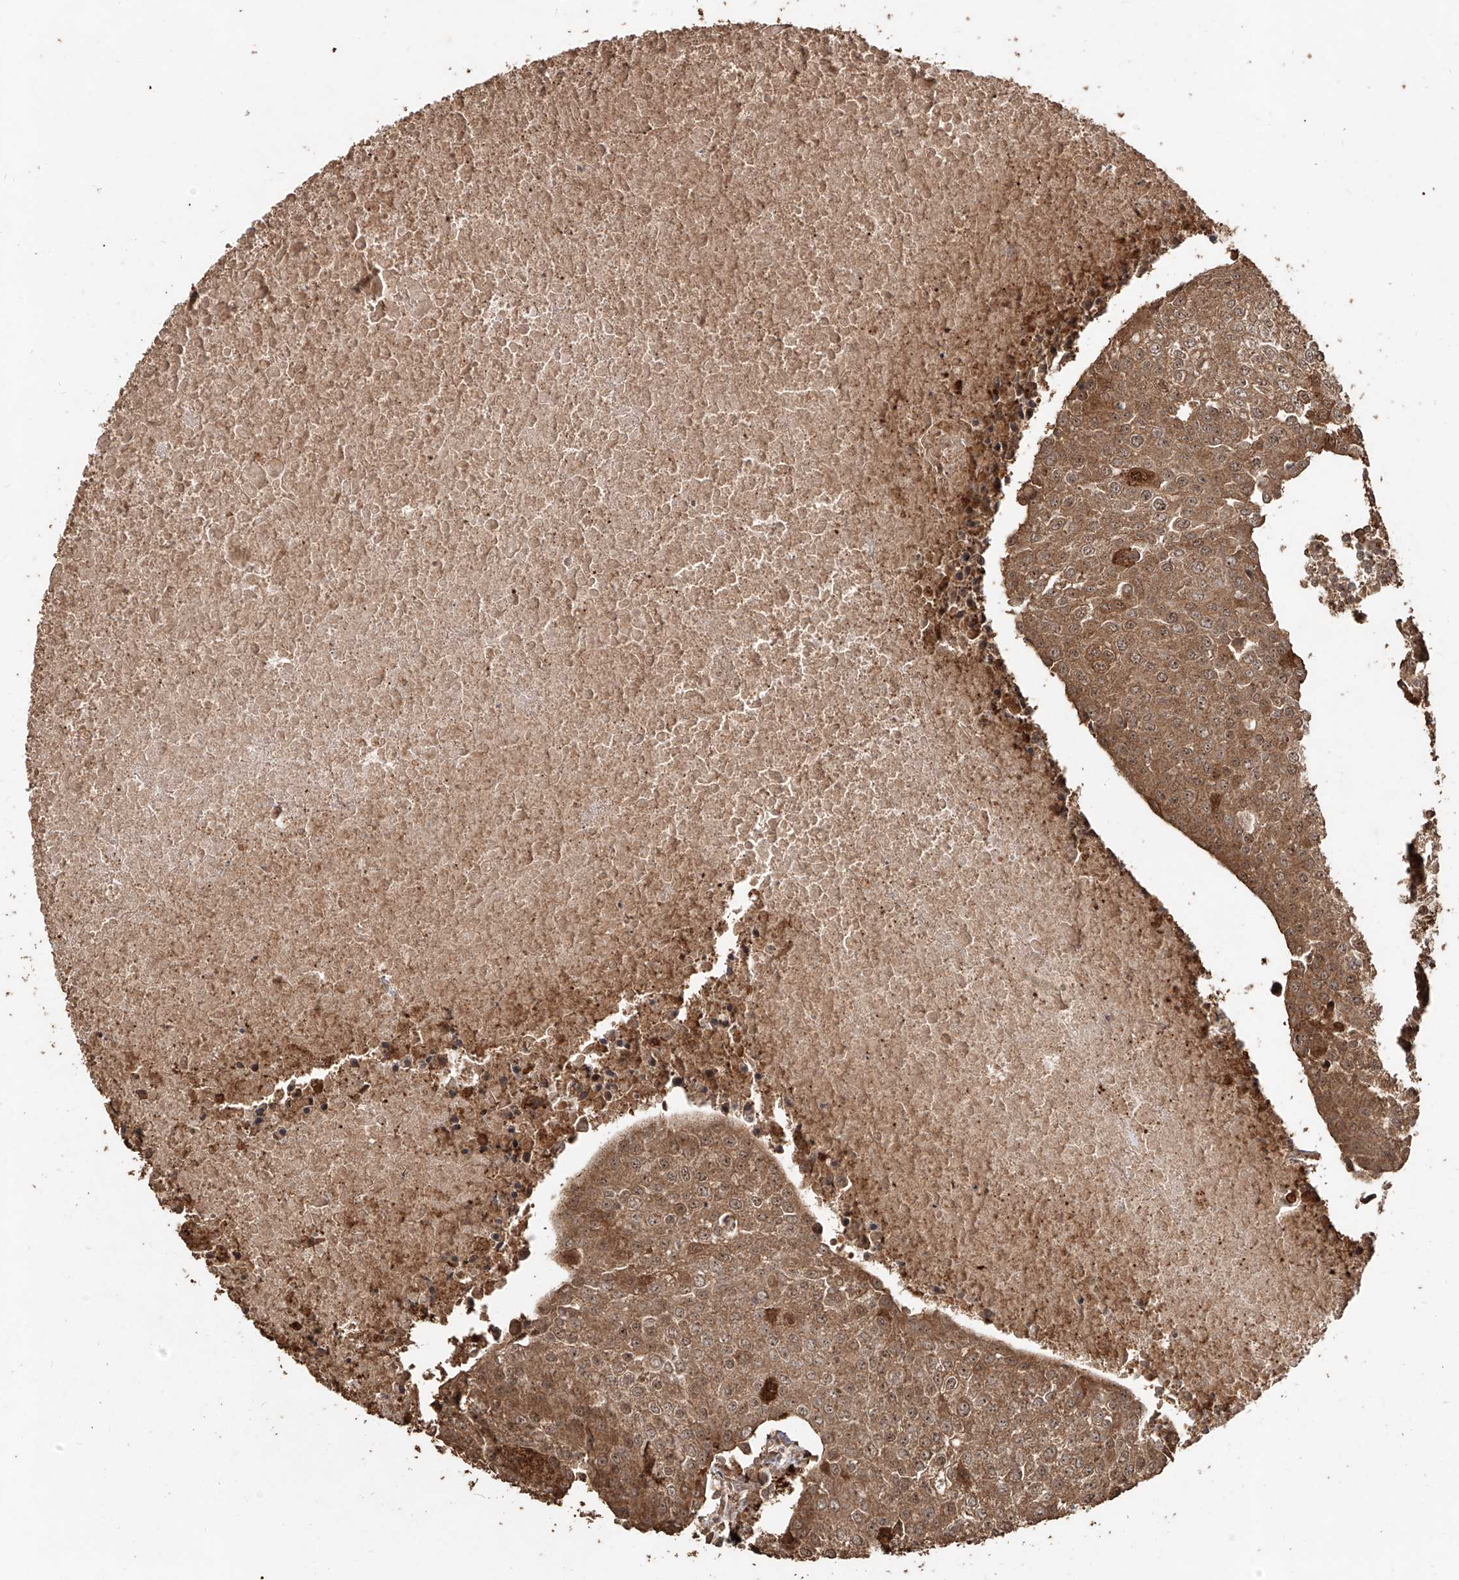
{"staining": {"intensity": "moderate", "quantity": ">75%", "location": "cytoplasmic/membranous"}, "tissue": "urothelial cancer", "cell_type": "Tumor cells", "image_type": "cancer", "snomed": [{"axis": "morphology", "description": "Urothelial carcinoma, High grade"}, {"axis": "topography", "description": "Urinary bladder"}], "caption": "Tumor cells demonstrate moderate cytoplasmic/membranous expression in approximately >75% of cells in urothelial cancer.", "gene": "ZNF660", "patient": {"sex": "female", "age": 85}}